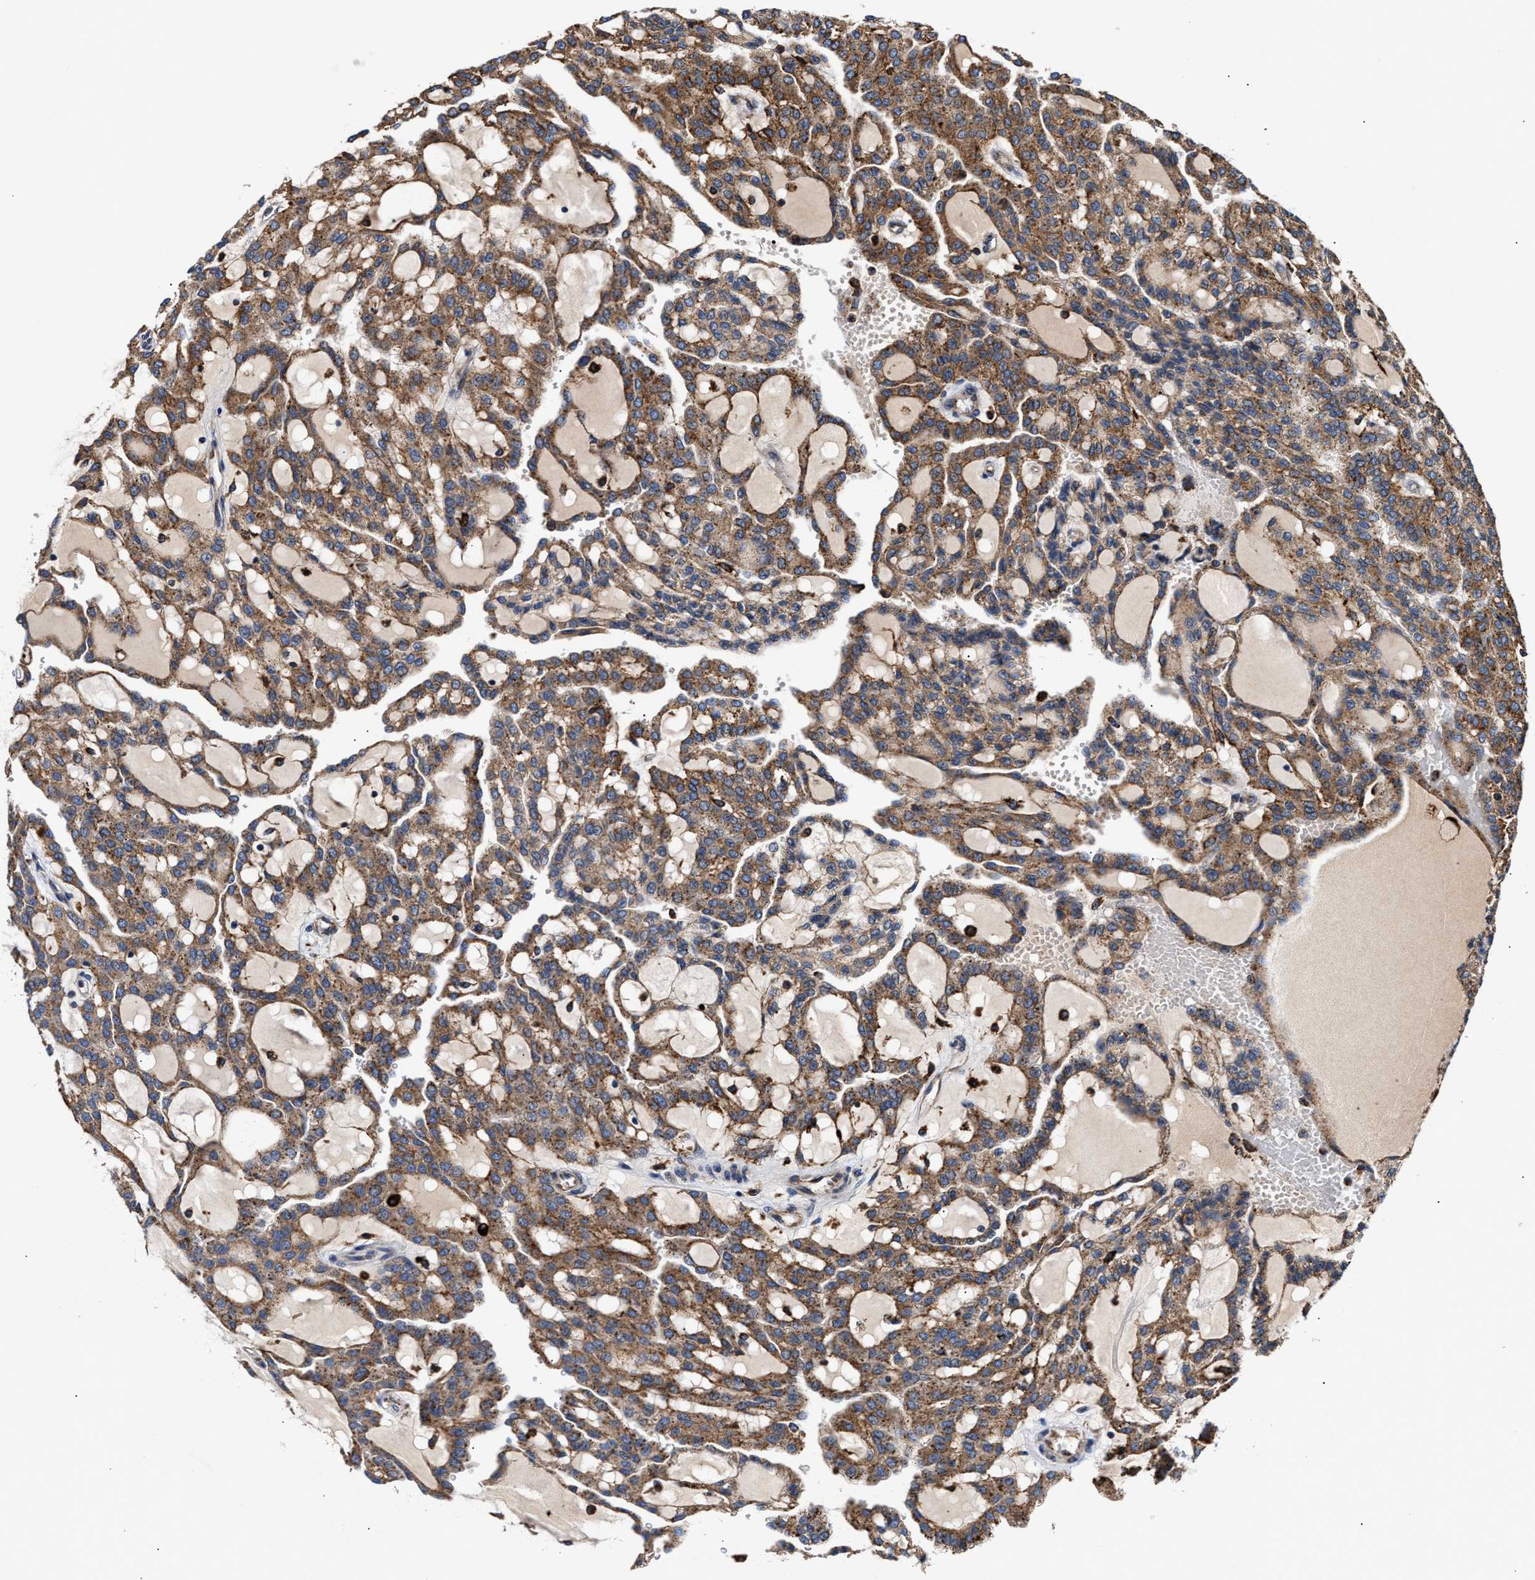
{"staining": {"intensity": "moderate", "quantity": ">75%", "location": "cytoplasmic/membranous"}, "tissue": "renal cancer", "cell_type": "Tumor cells", "image_type": "cancer", "snomed": [{"axis": "morphology", "description": "Adenocarcinoma, NOS"}, {"axis": "topography", "description": "Kidney"}], "caption": "Moderate cytoplasmic/membranous expression for a protein is identified in about >75% of tumor cells of renal cancer (adenocarcinoma) using immunohistochemistry.", "gene": "CCDC146", "patient": {"sex": "male", "age": 63}}